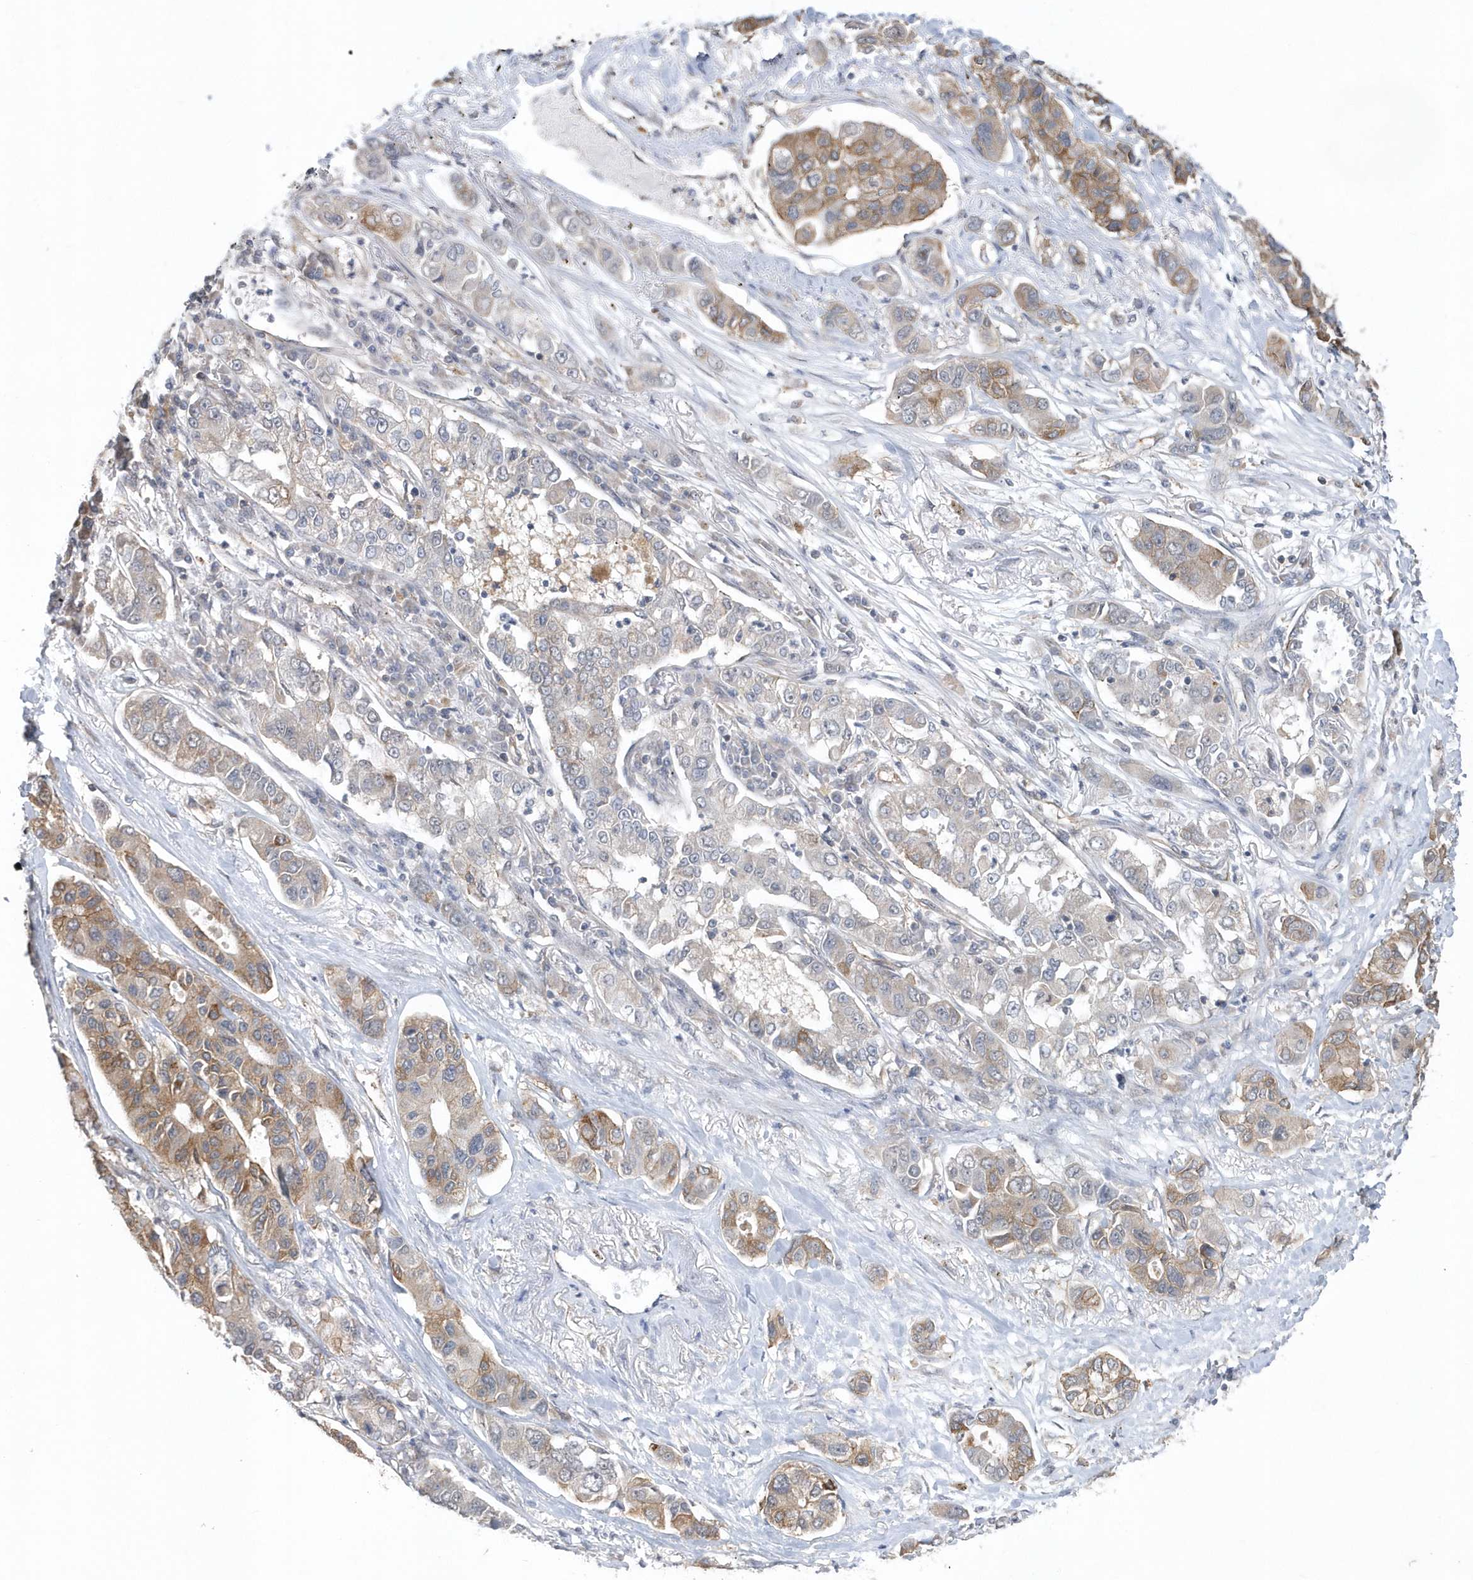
{"staining": {"intensity": "moderate", "quantity": "25%-75%", "location": "cytoplasmic/membranous"}, "tissue": "lung cancer", "cell_type": "Tumor cells", "image_type": "cancer", "snomed": [{"axis": "morphology", "description": "Adenocarcinoma, NOS"}, {"axis": "topography", "description": "Lung"}], "caption": "Lung cancer (adenocarcinoma) stained with a protein marker demonstrates moderate staining in tumor cells.", "gene": "CRIP3", "patient": {"sex": "male", "age": 49}}